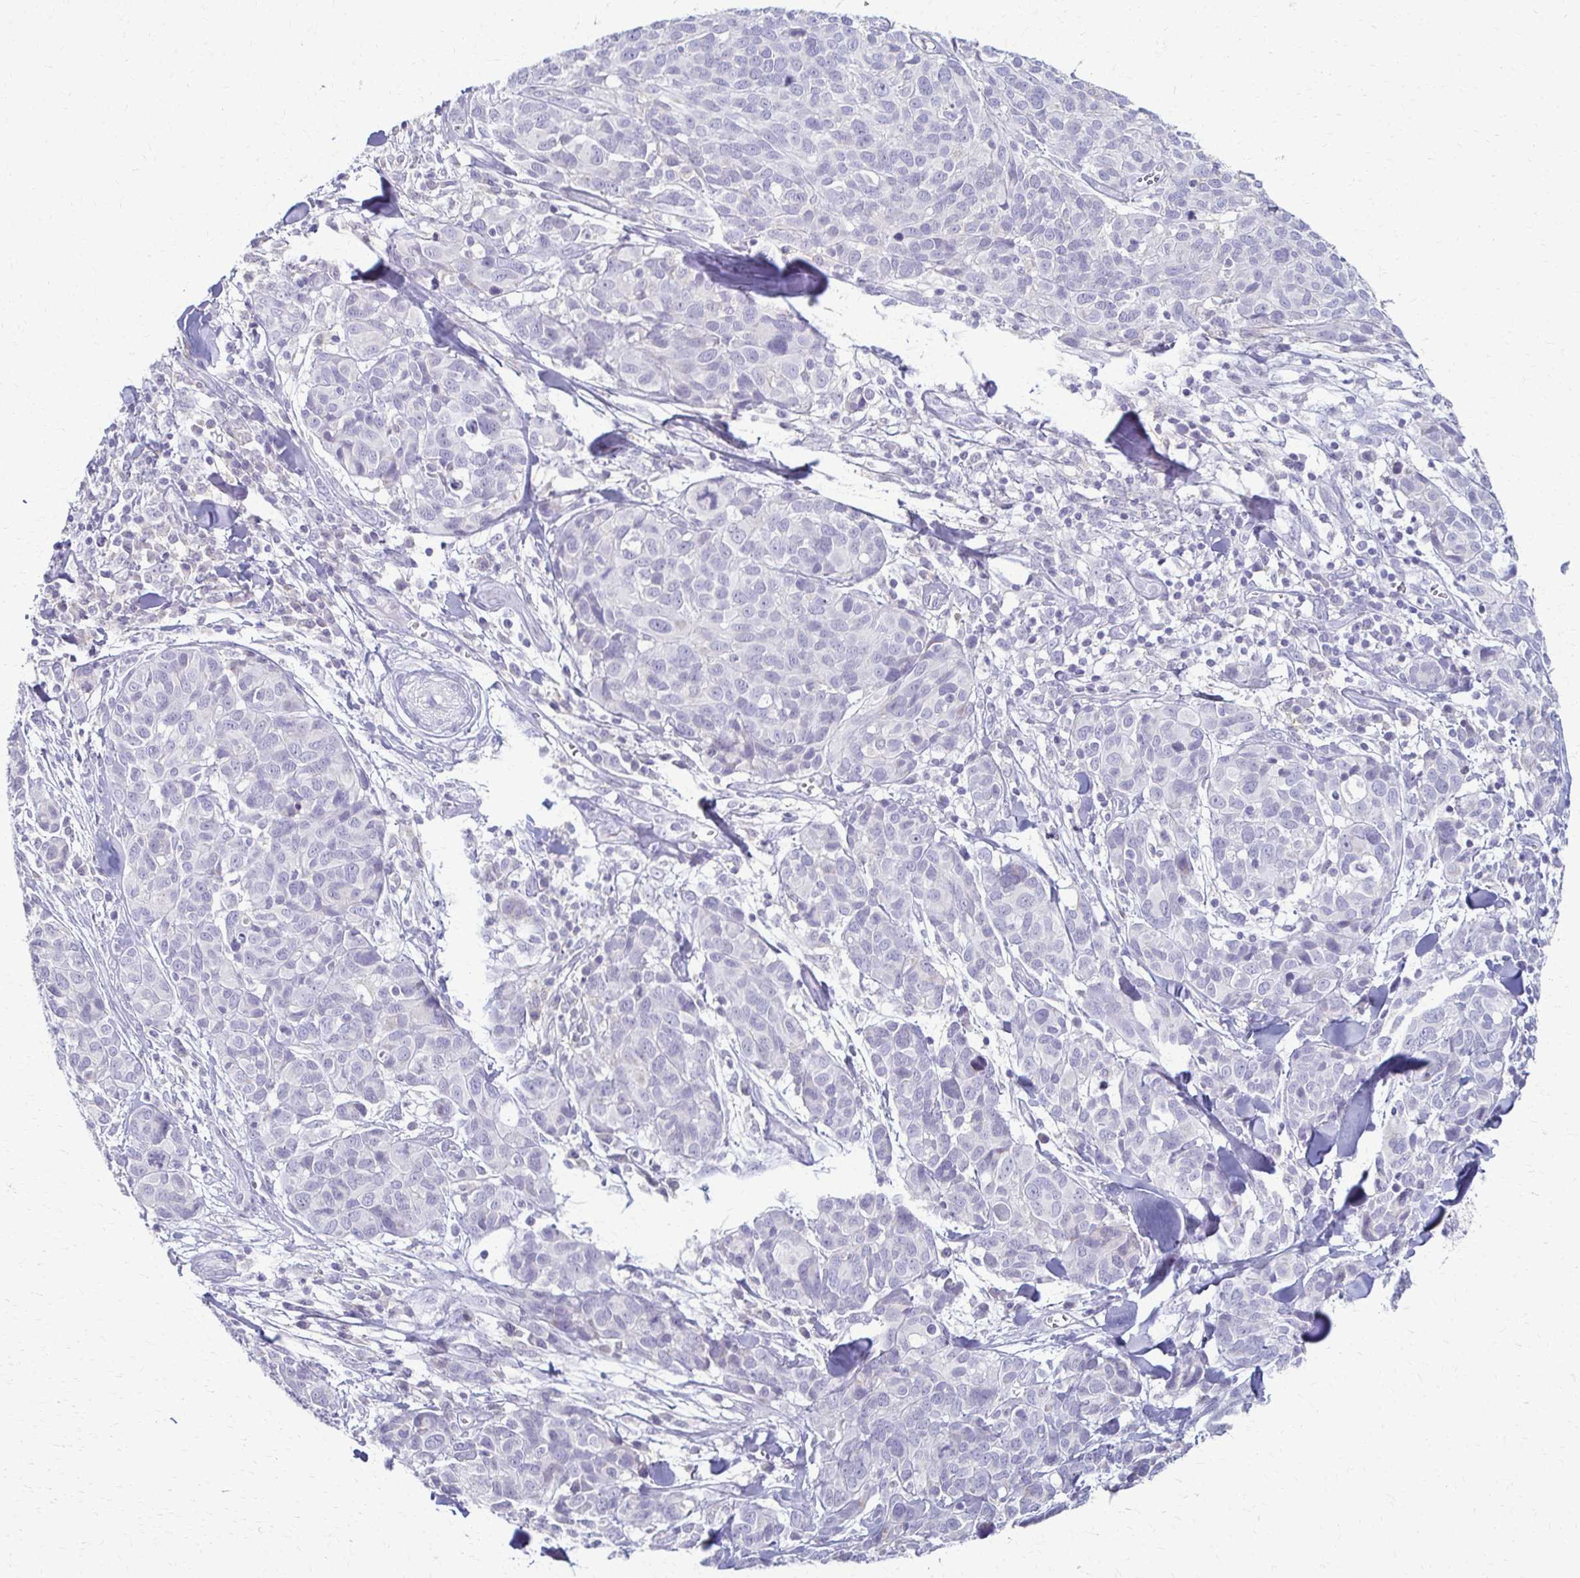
{"staining": {"intensity": "negative", "quantity": "none", "location": "none"}, "tissue": "melanoma", "cell_type": "Tumor cells", "image_type": "cancer", "snomed": [{"axis": "morphology", "description": "Malignant melanoma, NOS"}, {"axis": "topography", "description": "Skin"}], "caption": "The photomicrograph demonstrates no significant expression in tumor cells of melanoma.", "gene": "FCGR2B", "patient": {"sex": "male", "age": 51}}